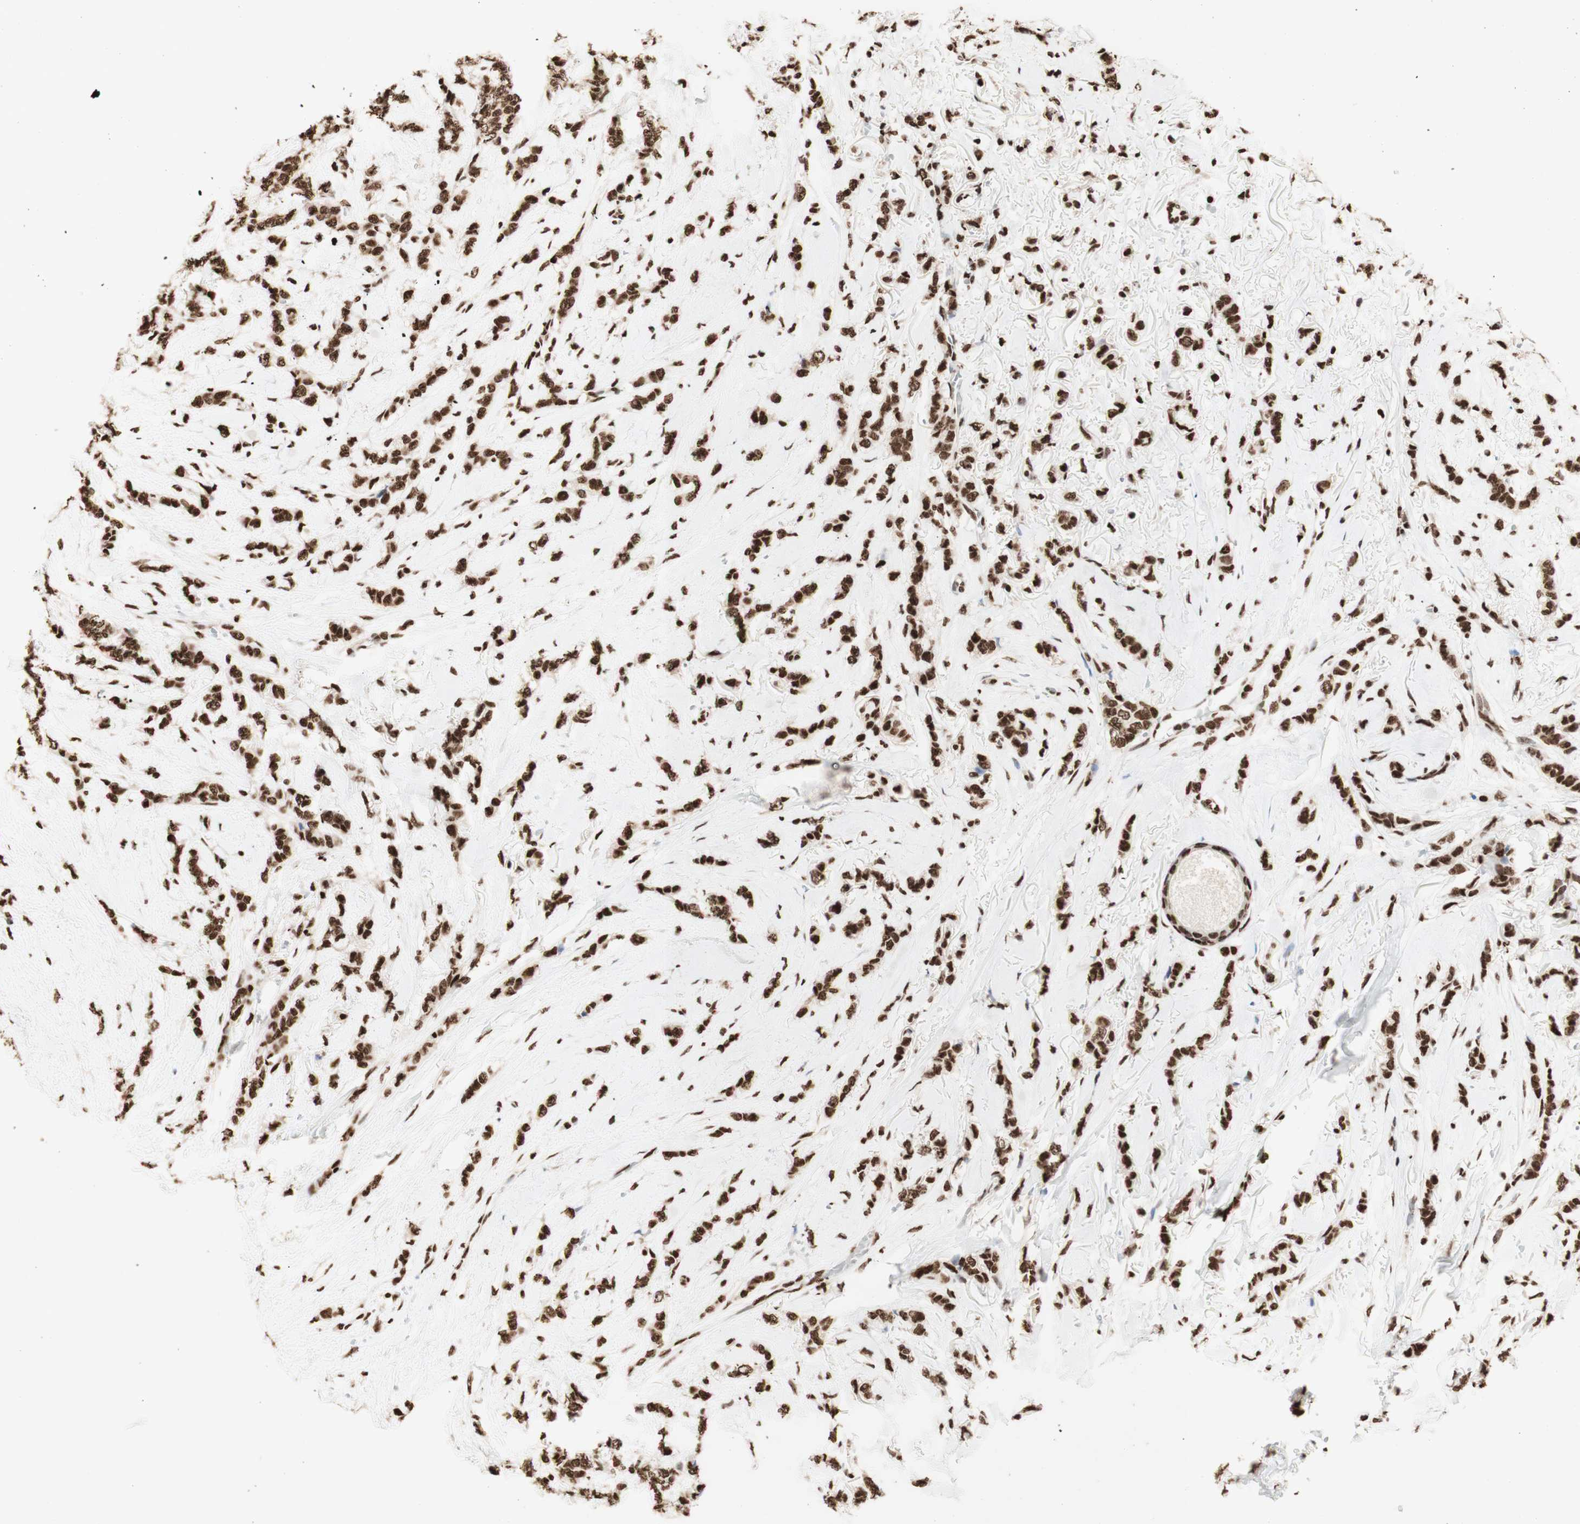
{"staining": {"intensity": "strong", "quantity": ">75%", "location": "nuclear"}, "tissue": "breast cancer", "cell_type": "Tumor cells", "image_type": "cancer", "snomed": [{"axis": "morphology", "description": "Lobular carcinoma"}, {"axis": "topography", "description": "Skin"}, {"axis": "topography", "description": "Breast"}], "caption": "Immunohistochemical staining of human breast cancer demonstrates high levels of strong nuclear protein expression in approximately >75% of tumor cells. The protein is shown in brown color, while the nuclei are stained blue.", "gene": "HNRNPA2B1", "patient": {"sex": "female", "age": 46}}